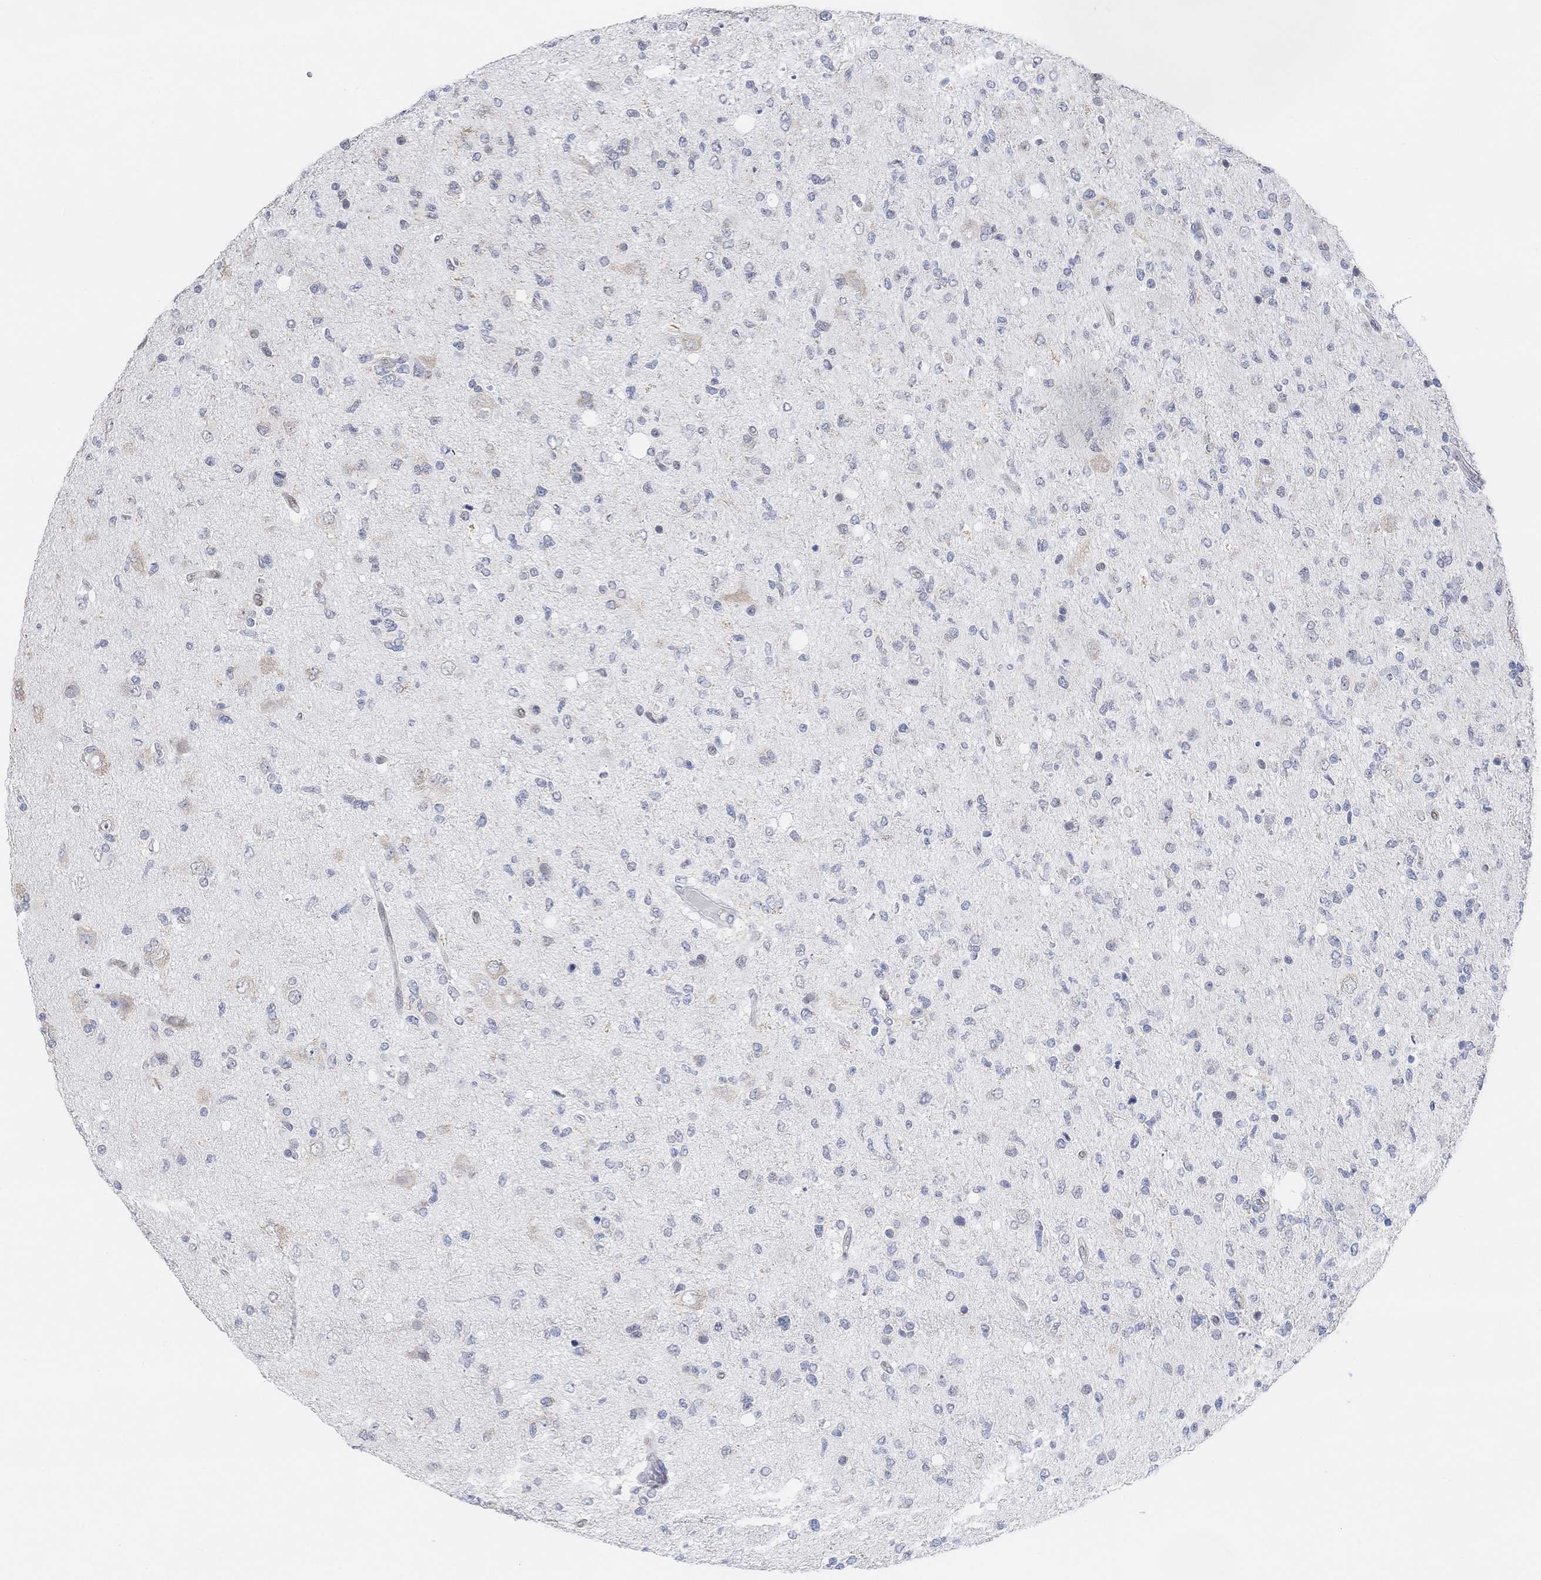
{"staining": {"intensity": "negative", "quantity": "none", "location": "none"}, "tissue": "glioma", "cell_type": "Tumor cells", "image_type": "cancer", "snomed": [{"axis": "morphology", "description": "Glioma, malignant, High grade"}, {"axis": "topography", "description": "Cerebral cortex"}], "caption": "Tumor cells show no significant protein positivity in glioma.", "gene": "MUC1", "patient": {"sex": "male", "age": 70}}